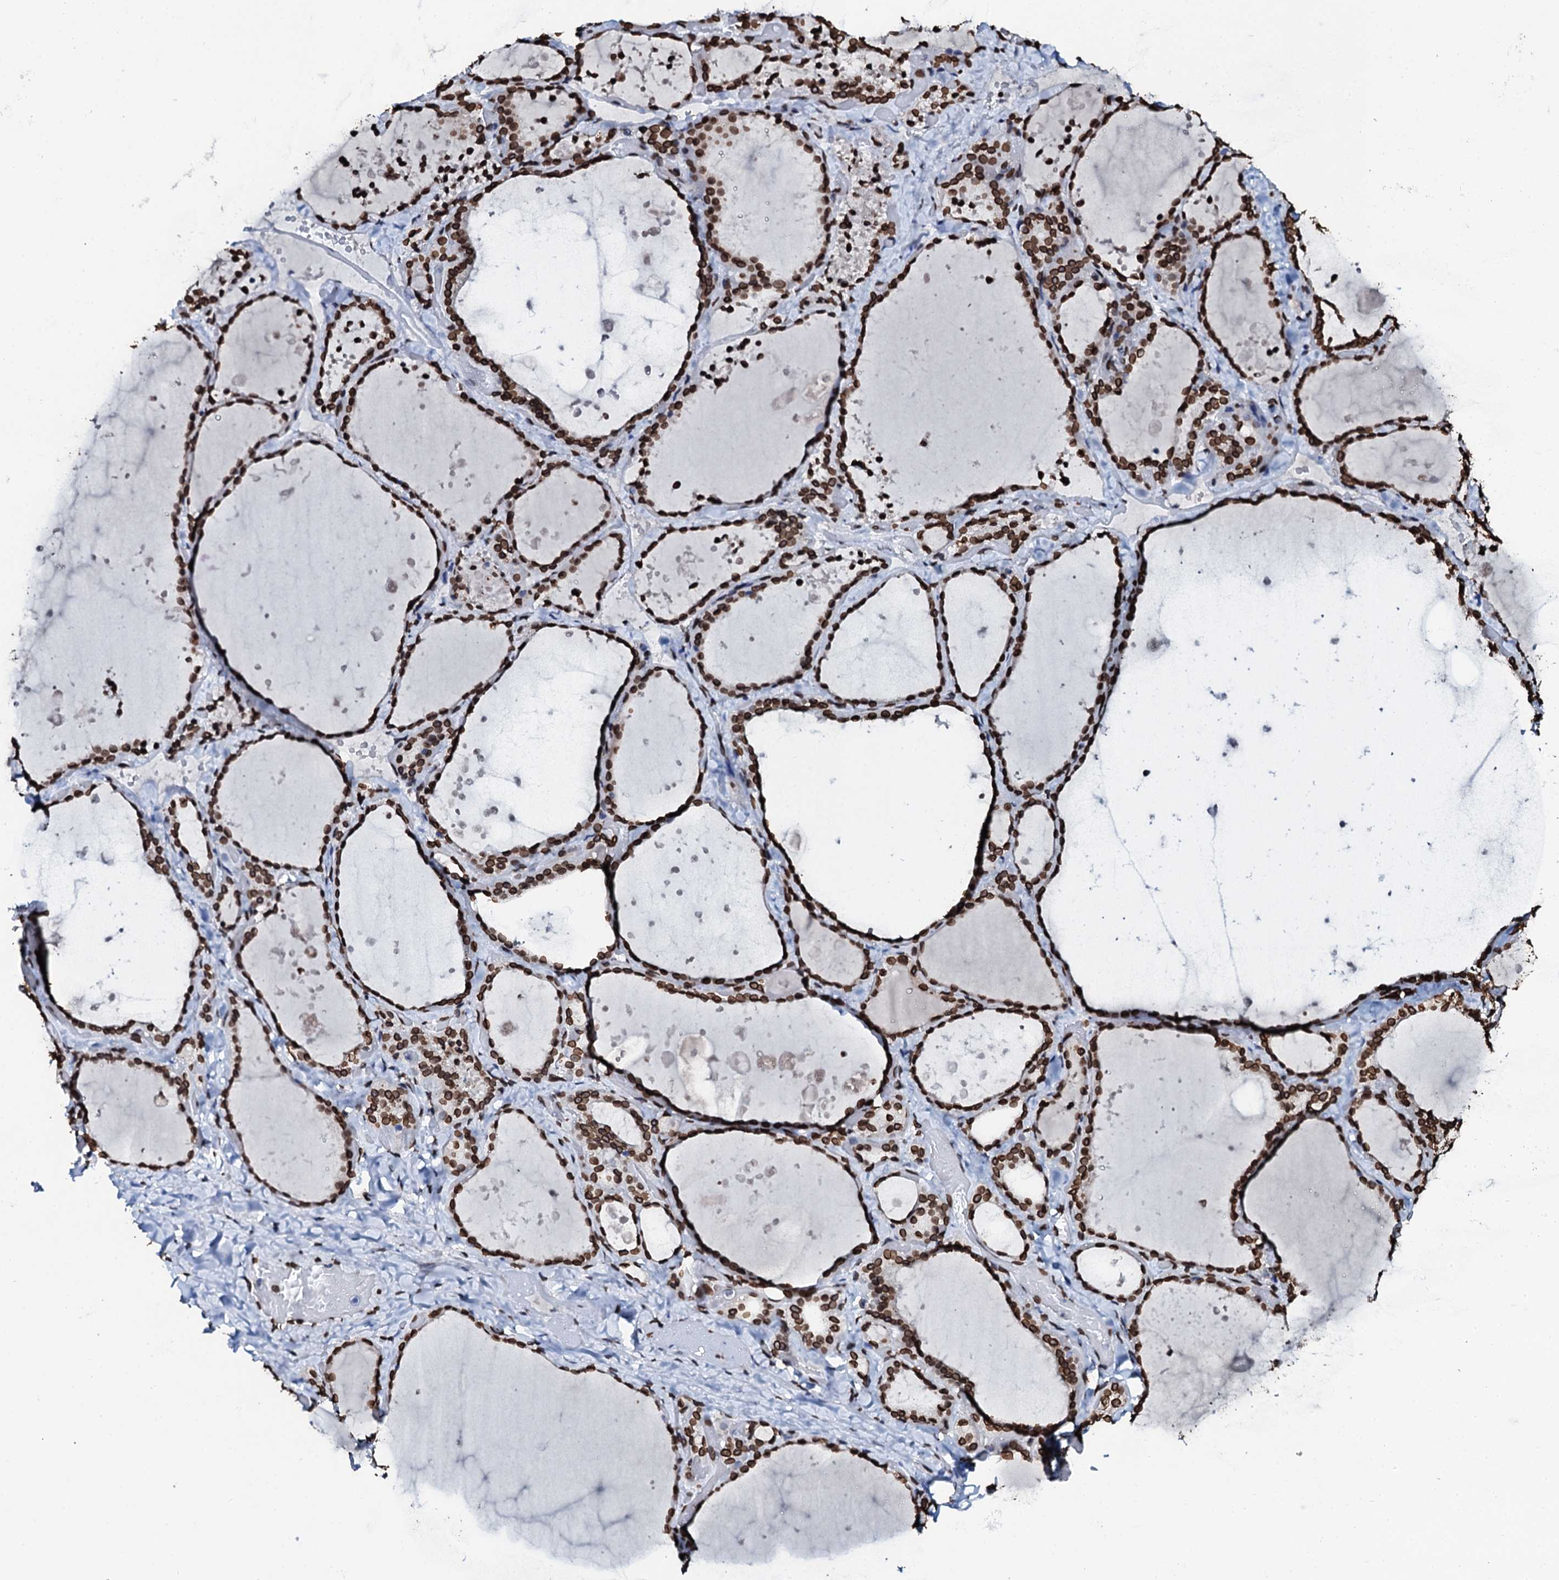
{"staining": {"intensity": "strong", "quantity": ">75%", "location": "nuclear"}, "tissue": "thyroid gland", "cell_type": "Glandular cells", "image_type": "normal", "snomed": [{"axis": "morphology", "description": "Normal tissue, NOS"}, {"axis": "topography", "description": "Thyroid gland"}], "caption": "Strong nuclear protein positivity is appreciated in about >75% of glandular cells in thyroid gland. The staining was performed using DAB (3,3'-diaminobenzidine), with brown indicating positive protein expression. Nuclei are stained blue with hematoxylin.", "gene": "KATNAL2", "patient": {"sex": "female", "age": 44}}